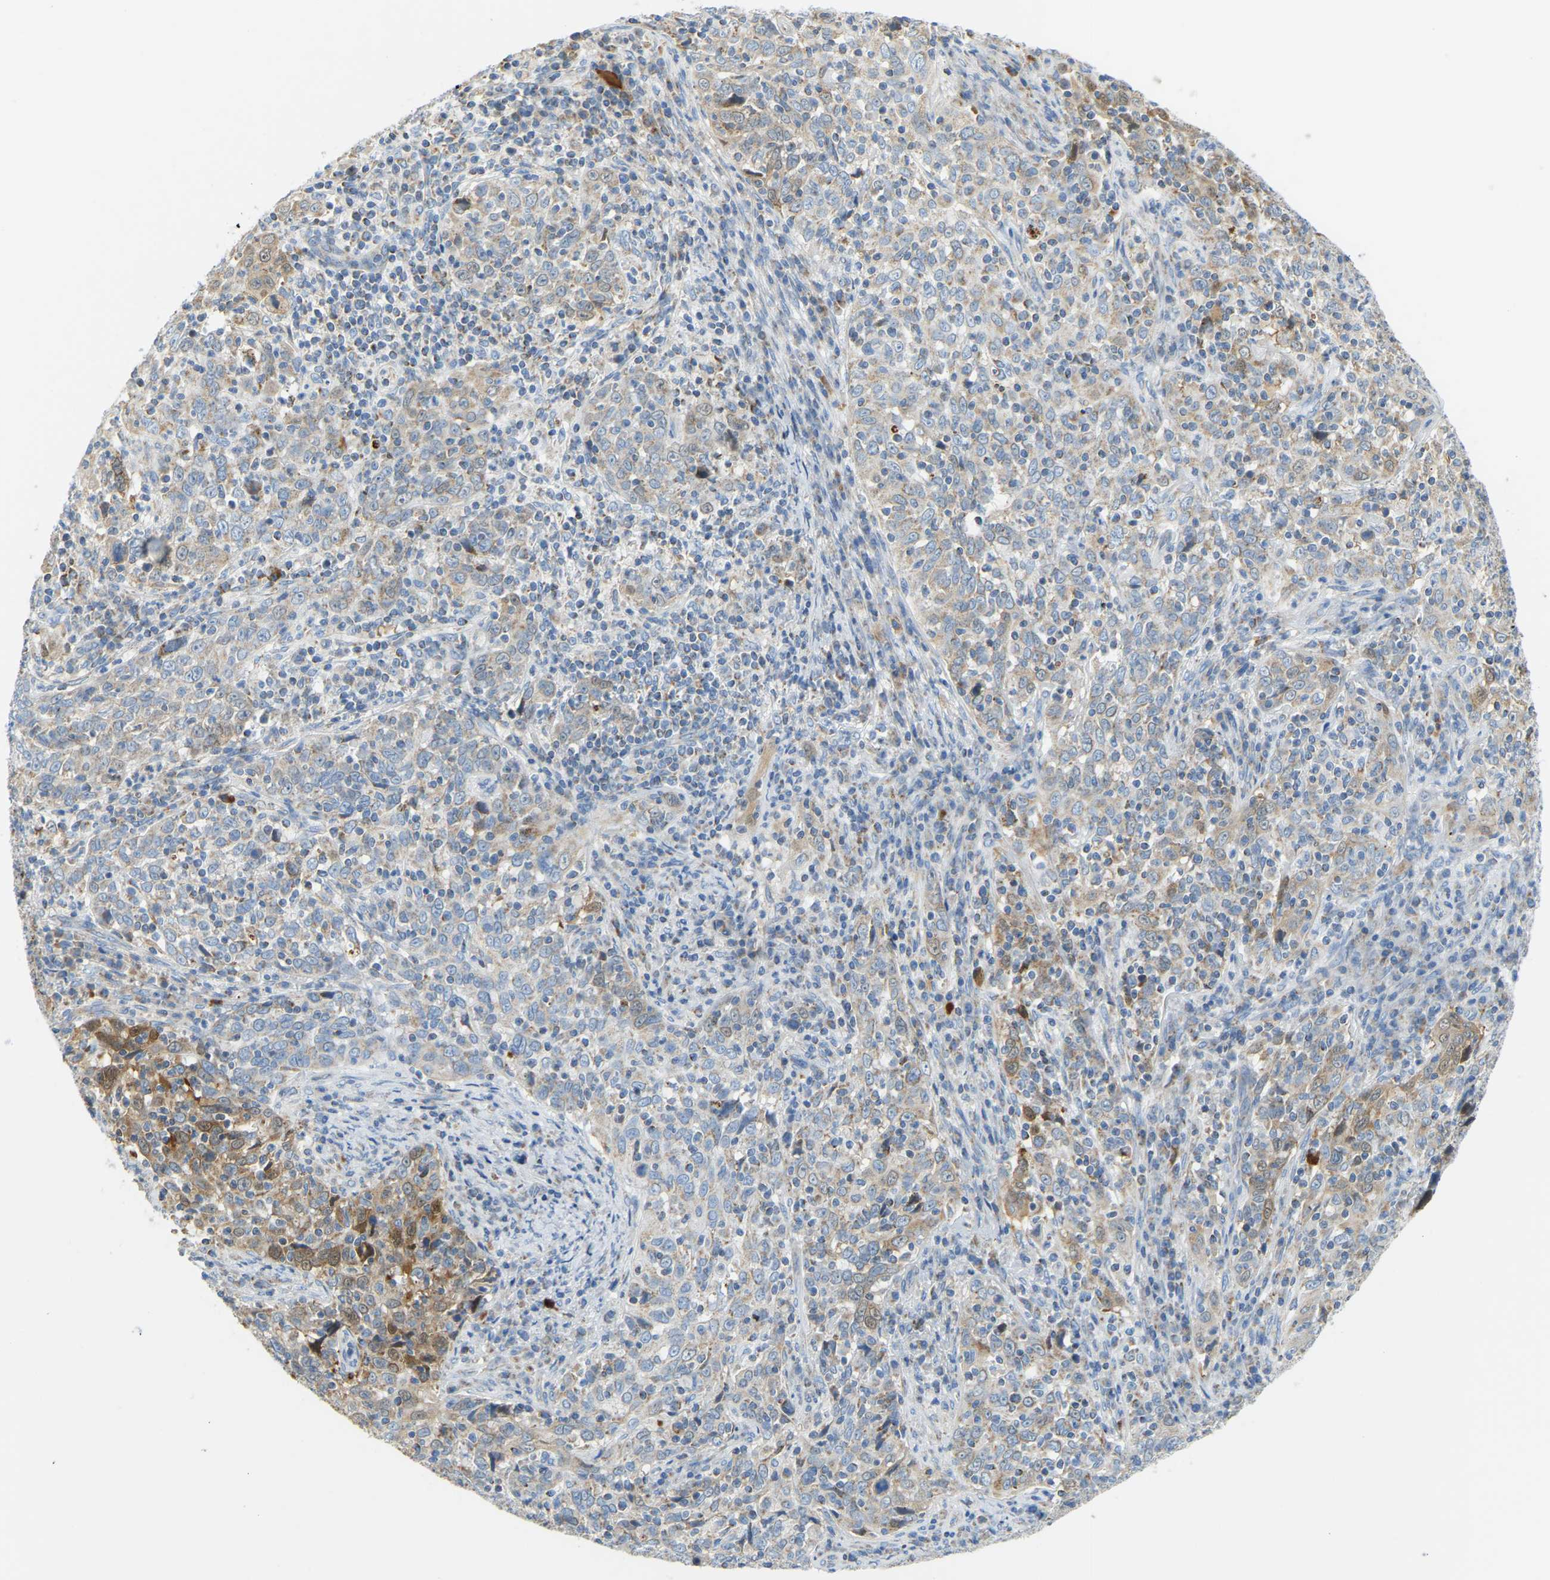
{"staining": {"intensity": "moderate", "quantity": "<25%", "location": "cytoplasmic/membranous"}, "tissue": "cervical cancer", "cell_type": "Tumor cells", "image_type": "cancer", "snomed": [{"axis": "morphology", "description": "Squamous cell carcinoma, NOS"}, {"axis": "topography", "description": "Cervix"}], "caption": "Human squamous cell carcinoma (cervical) stained with a brown dye exhibits moderate cytoplasmic/membranous positive expression in approximately <25% of tumor cells.", "gene": "GDA", "patient": {"sex": "female", "age": 46}}